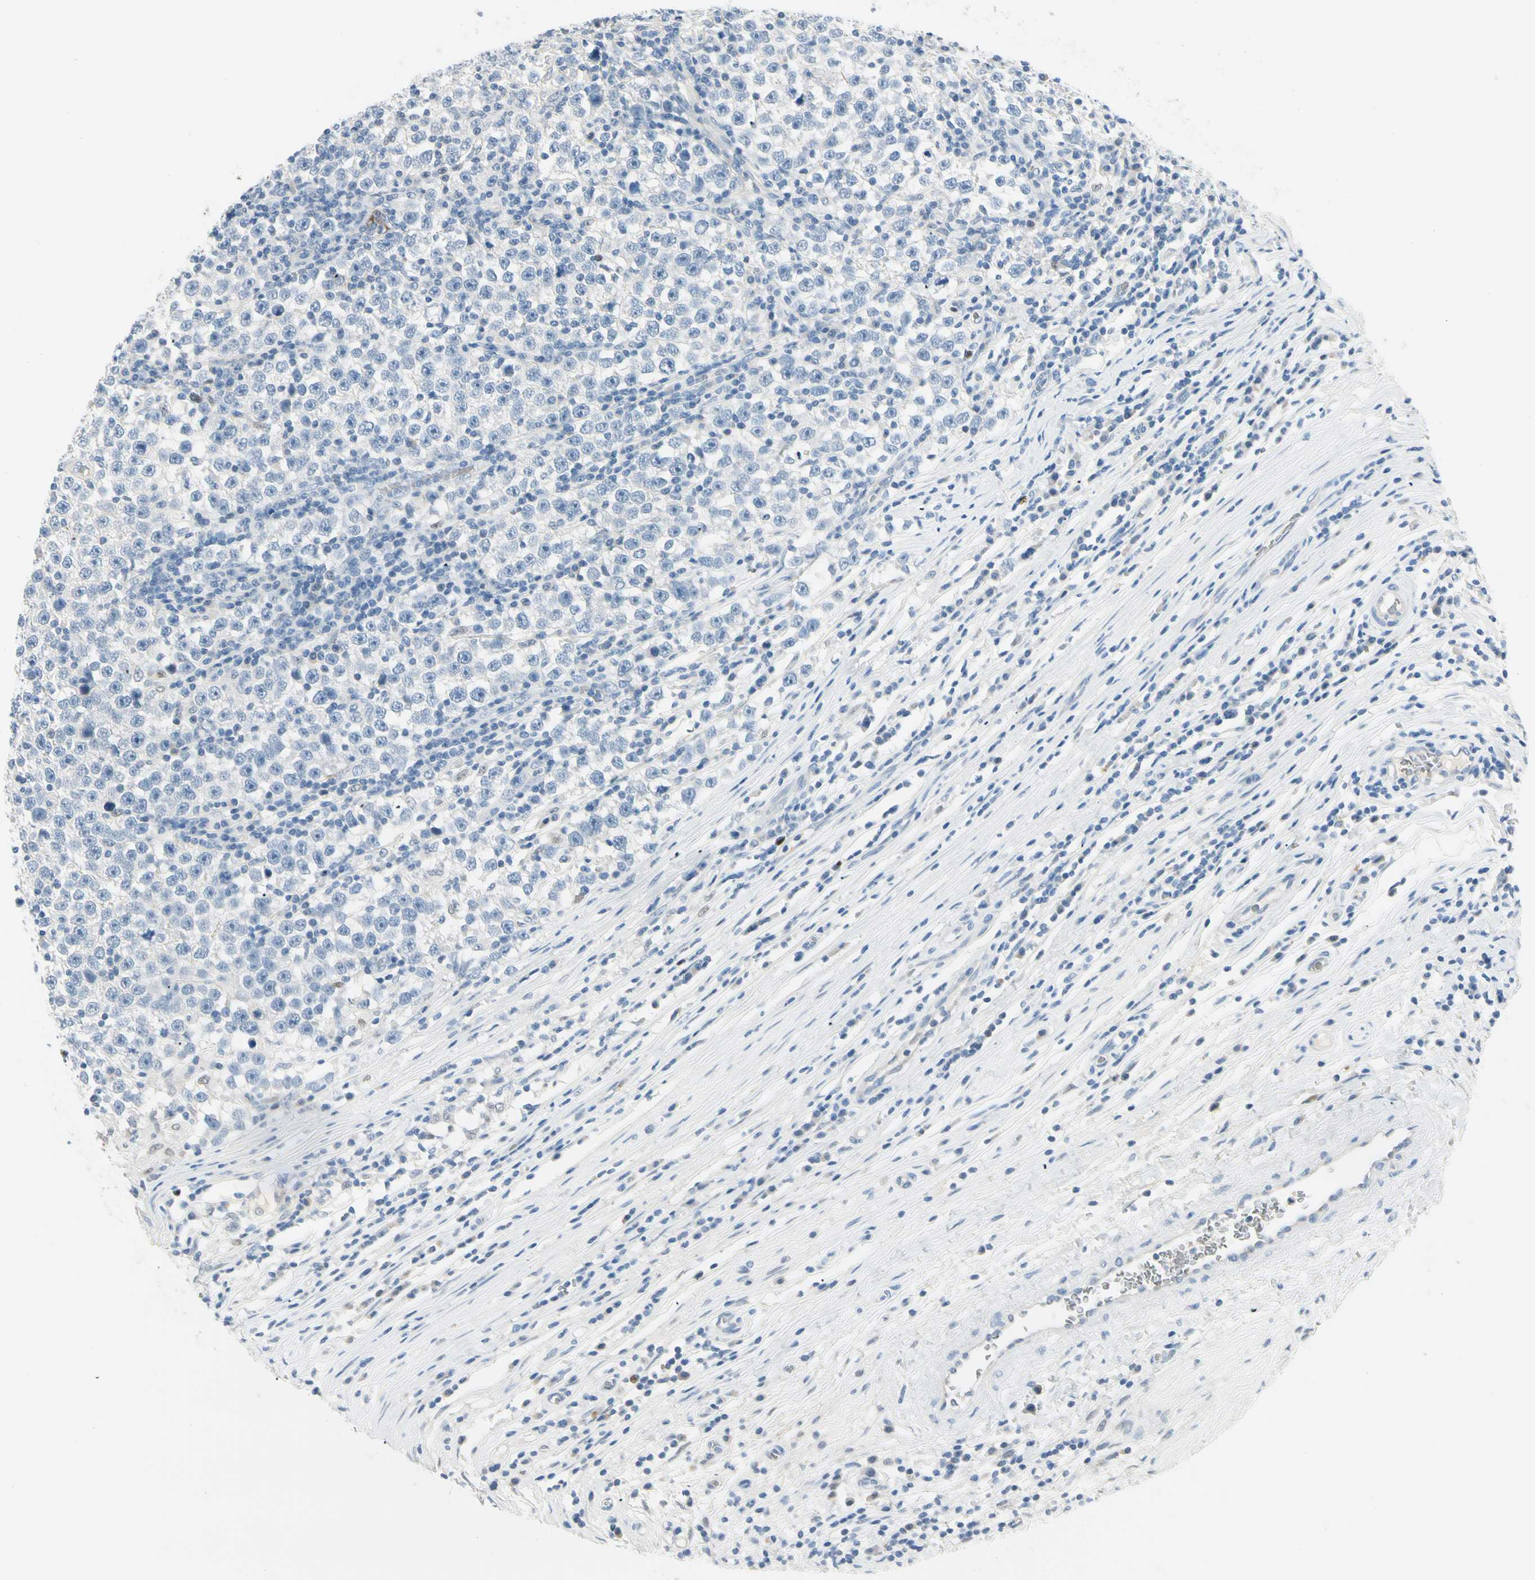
{"staining": {"intensity": "negative", "quantity": "none", "location": "none"}, "tissue": "testis cancer", "cell_type": "Tumor cells", "image_type": "cancer", "snomed": [{"axis": "morphology", "description": "Seminoma, NOS"}, {"axis": "topography", "description": "Testis"}], "caption": "Tumor cells are negative for protein expression in human seminoma (testis).", "gene": "CA1", "patient": {"sex": "male", "age": 43}}